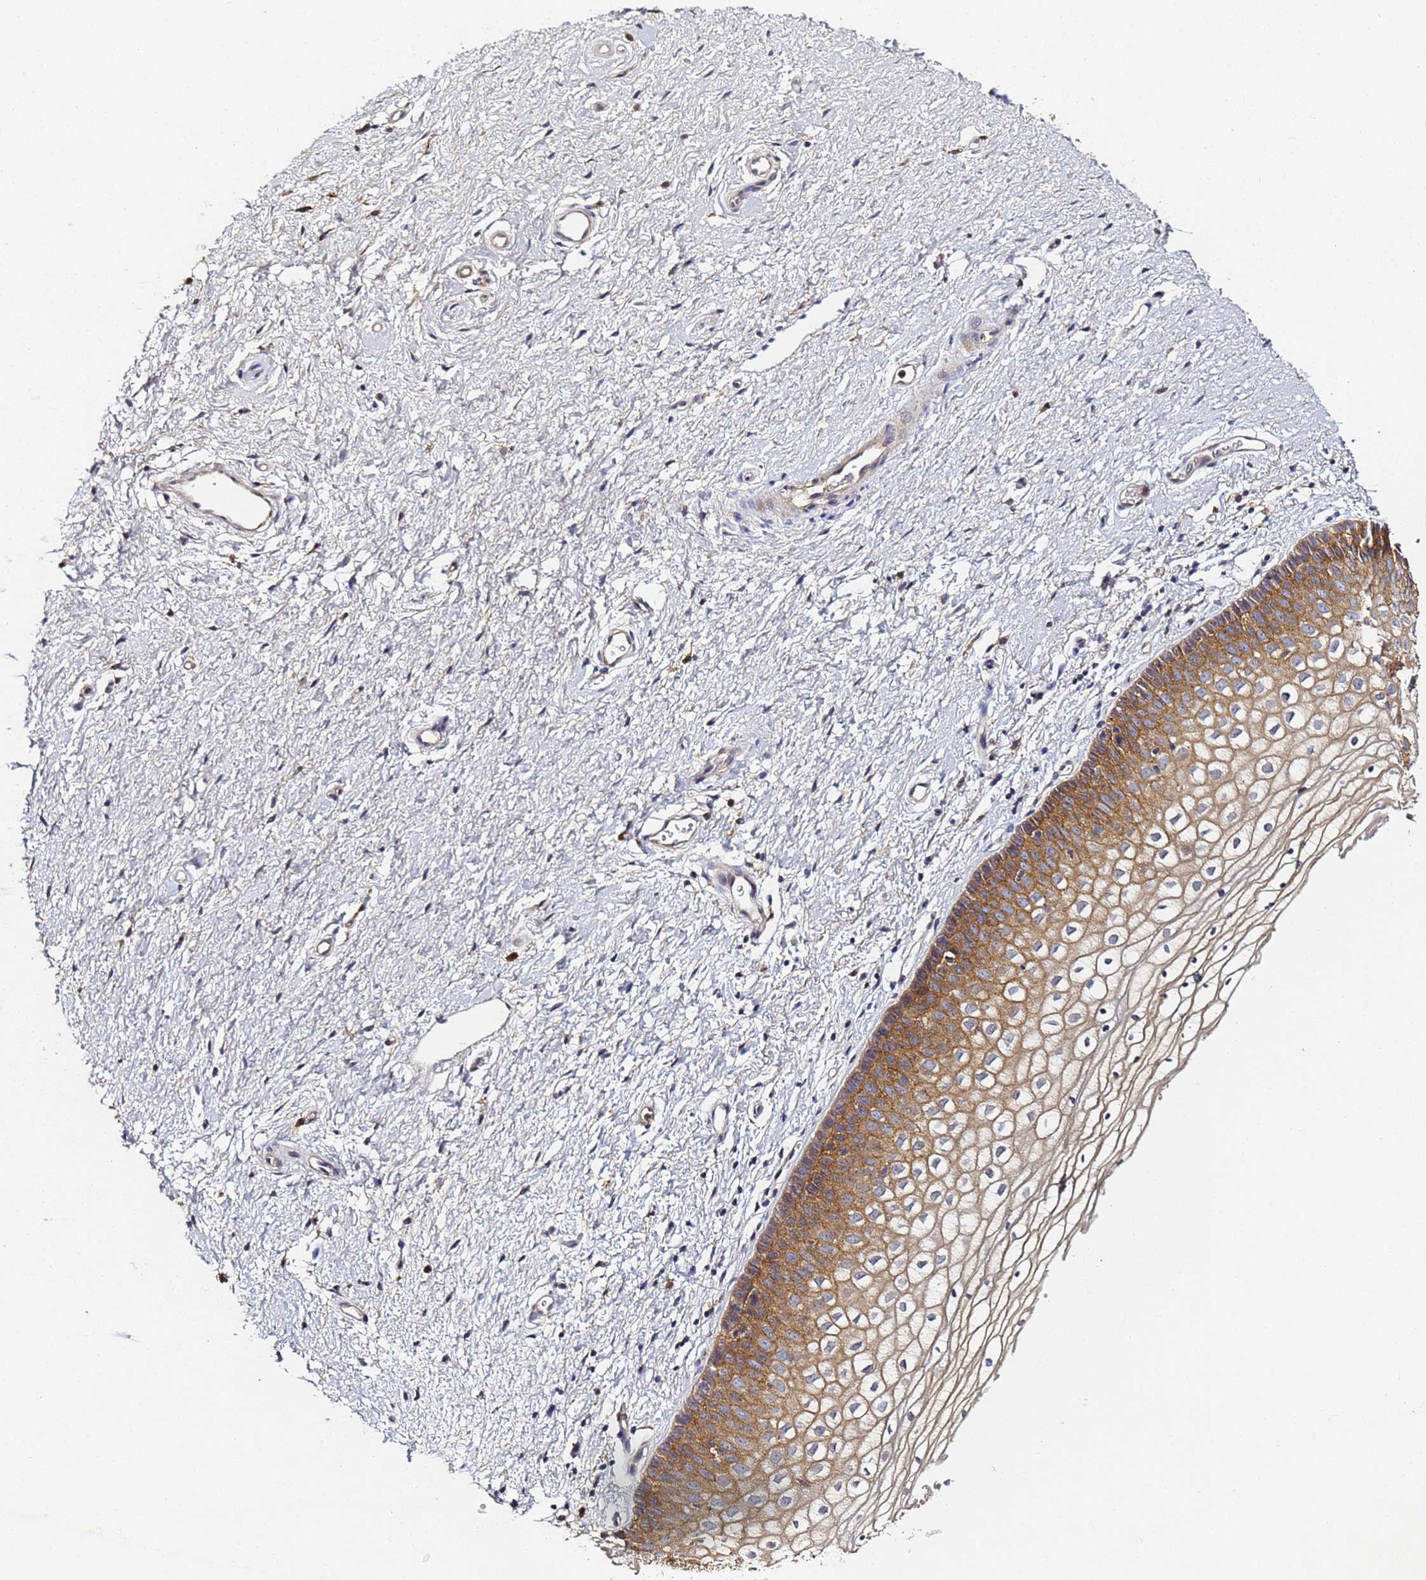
{"staining": {"intensity": "moderate", "quantity": "25%-75%", "location": "cytoplasmic/membranous"}, "tissue": "vagina", "cell_type": "Squamous epithelial cells", "image_type": "normal", "snomed": [{"axis": "morphology", "description": "Normal tissue, NOS"}, {"axis": "topography", "description": "Vagina"}], "caption": "Immunohistochemistry (IHC) staining of benign vagina, which shows medium levels of moderate cytoplasmic/membranous staining in approximately 25%-75% of squamous epithelial cells indicating moderate cytoplasmic/membranous protein expression. The staining was performed using DAB (brown) for protein detection and nuclei were counterstained in hematoxylin (blue).", "gene": "LRRC69", "patient": {"sex": "female", "age": 60}}